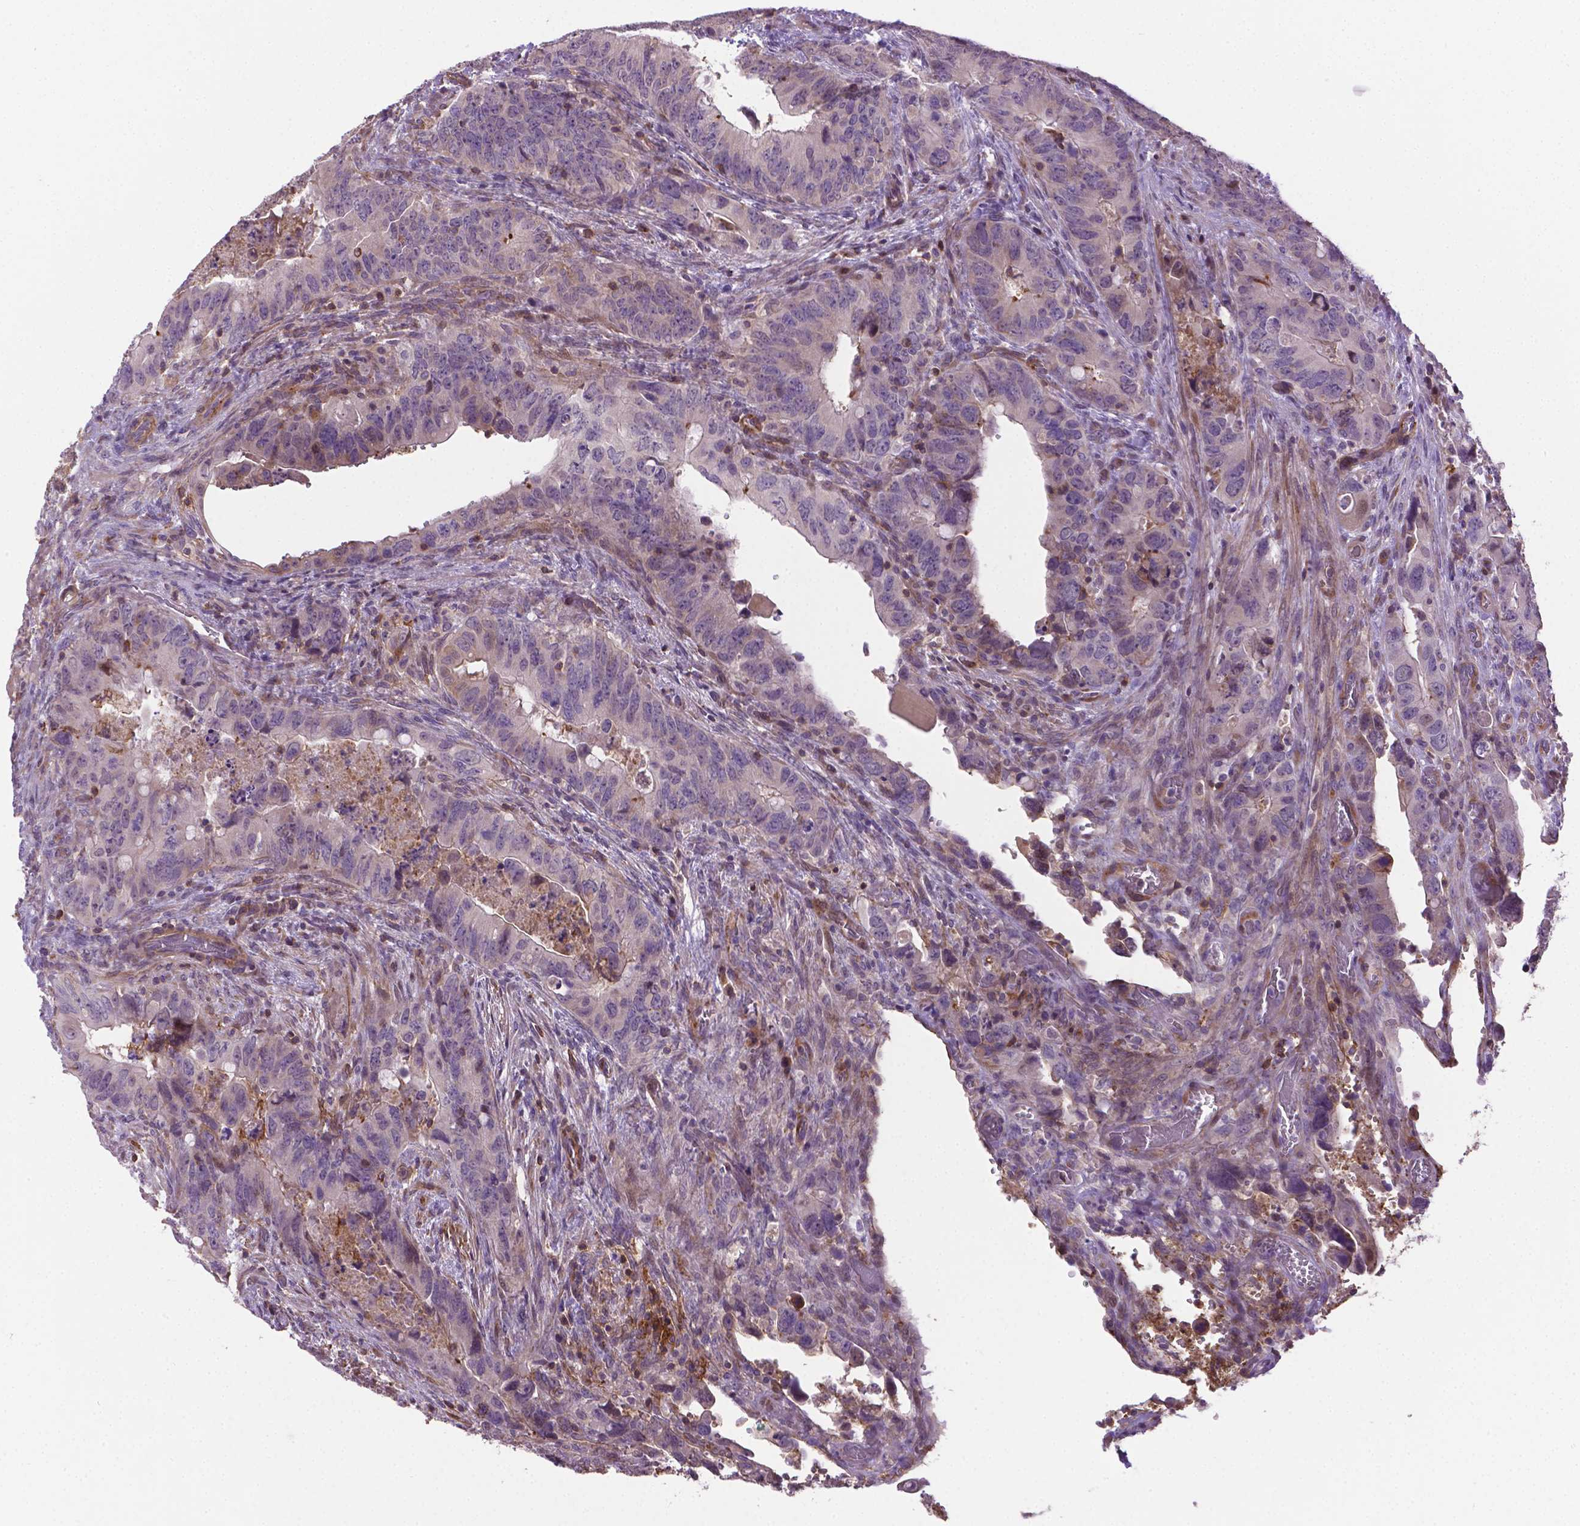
{"staining": {"intensity": "negative", "quantity": "none", "location": "none"}, "tissue": "colorectal cancer", "cell_type": "Tumor cells", "image_type": "cancer", "snomed": [{"axis": "morphology", "description": "Adenocarcinoma, NOS"}, {"axis": "topography", "description": "Rectum"}], "caption": "IHC image of human adenocarcinoma (colorectal) stained for a protein (brown), which reveals no expression in tumor cells. (DAB immunohistochemistry, high magnification).", "gene": "ACAD10", "patient": {"sex": "male", "age": 78}}